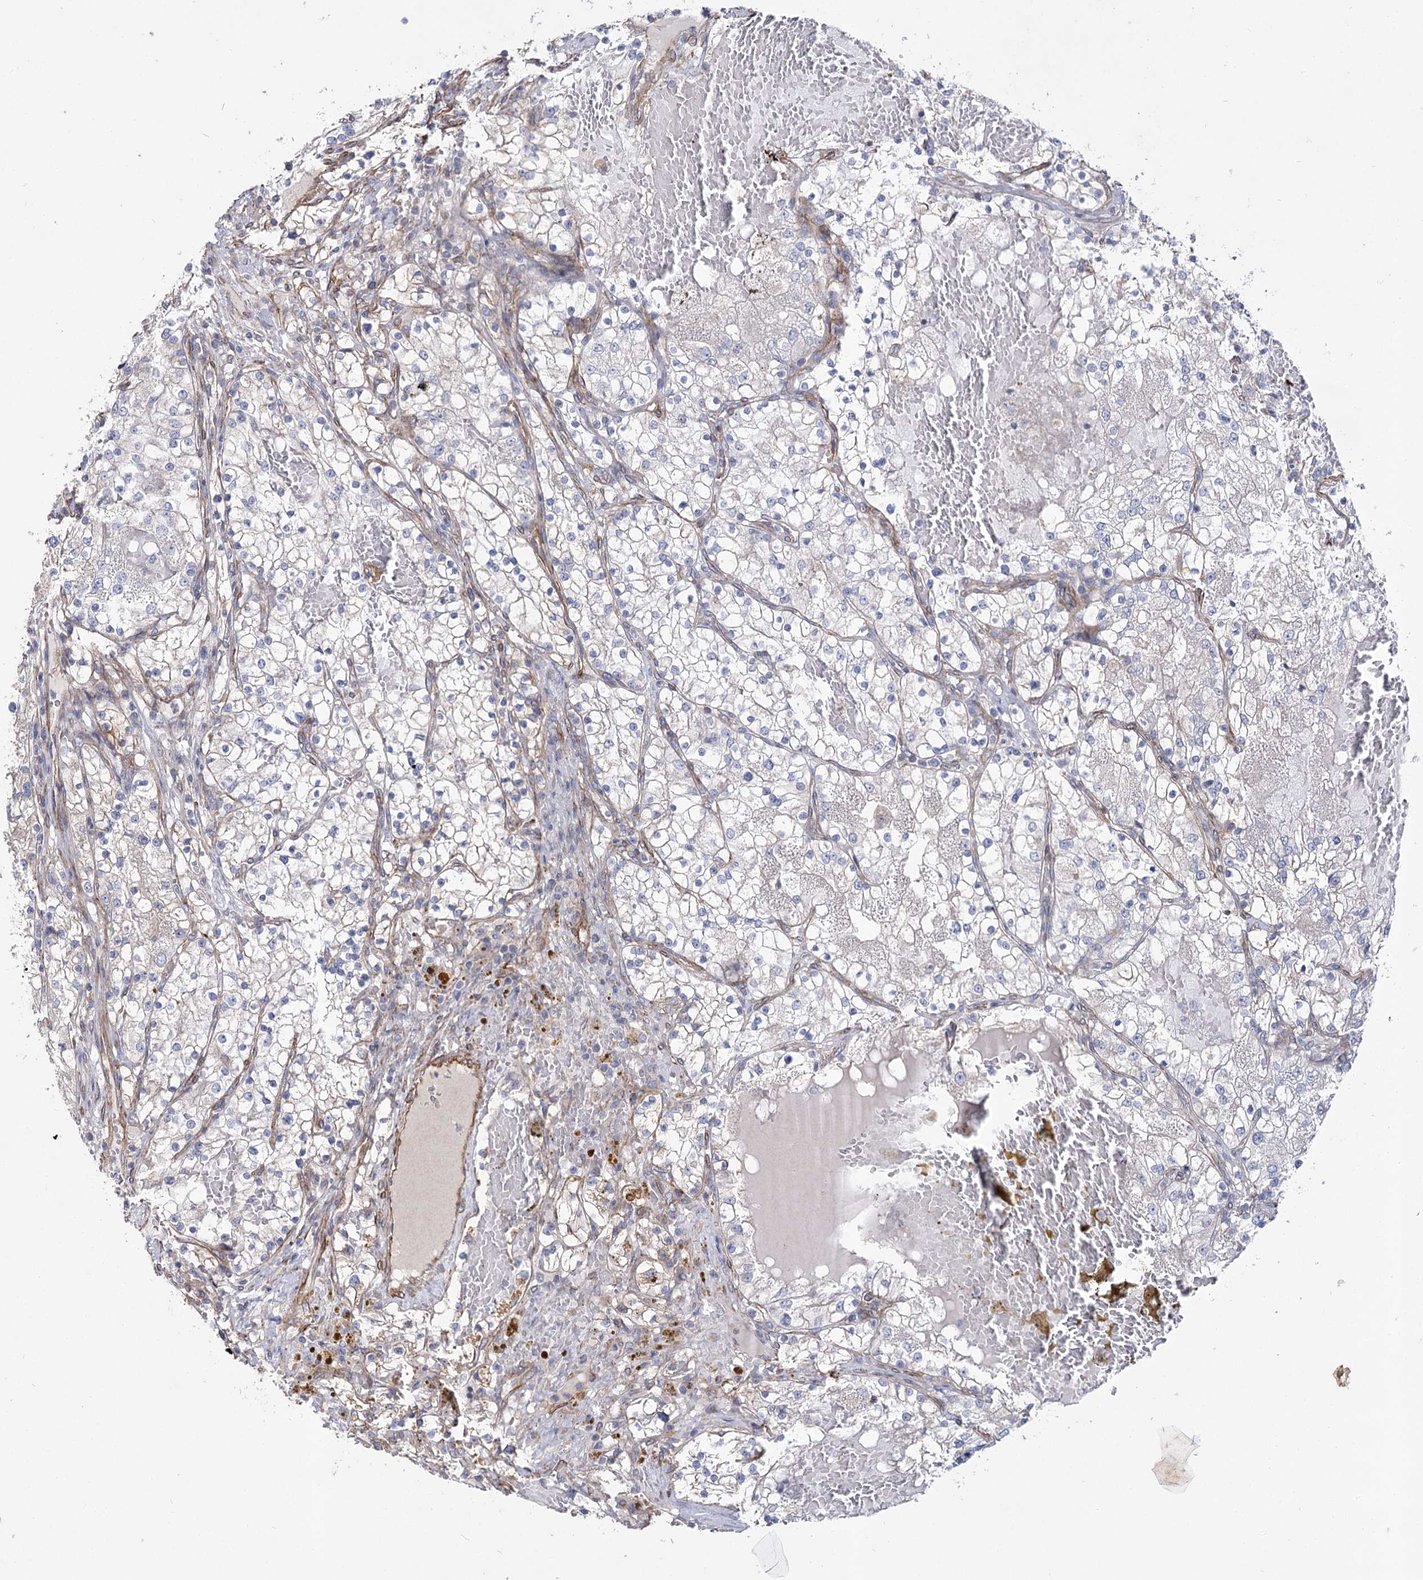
{"staining": {"intensity": "weak", "quantity": "25%-75%", "location": "cytoplasmic/membranous"}, "tissue": "renal cancer", "cell_type": "Tumor cells", "image_type": "cancer", "snomed": [{"axis": "morphology", "description": "Normal tissue, NOS"}, {"axis": "morphology", "description": "Adenocarcinoma, NOS"}, {"axis": "topography", "description": "Kidney"}], "caption": "Immunohistochemistry image of neoplastic tissue: human renal adenocarcinoma stained using immunohistochemistry demonstrates low levels of weak protein expression localized specifically in the cytoplasmic/membranous of tumor cells, appearing as a cytoplasmic/membranous brown color.", "gene": "TMEM164", "patient": {"sex": "male", "age": 68}}